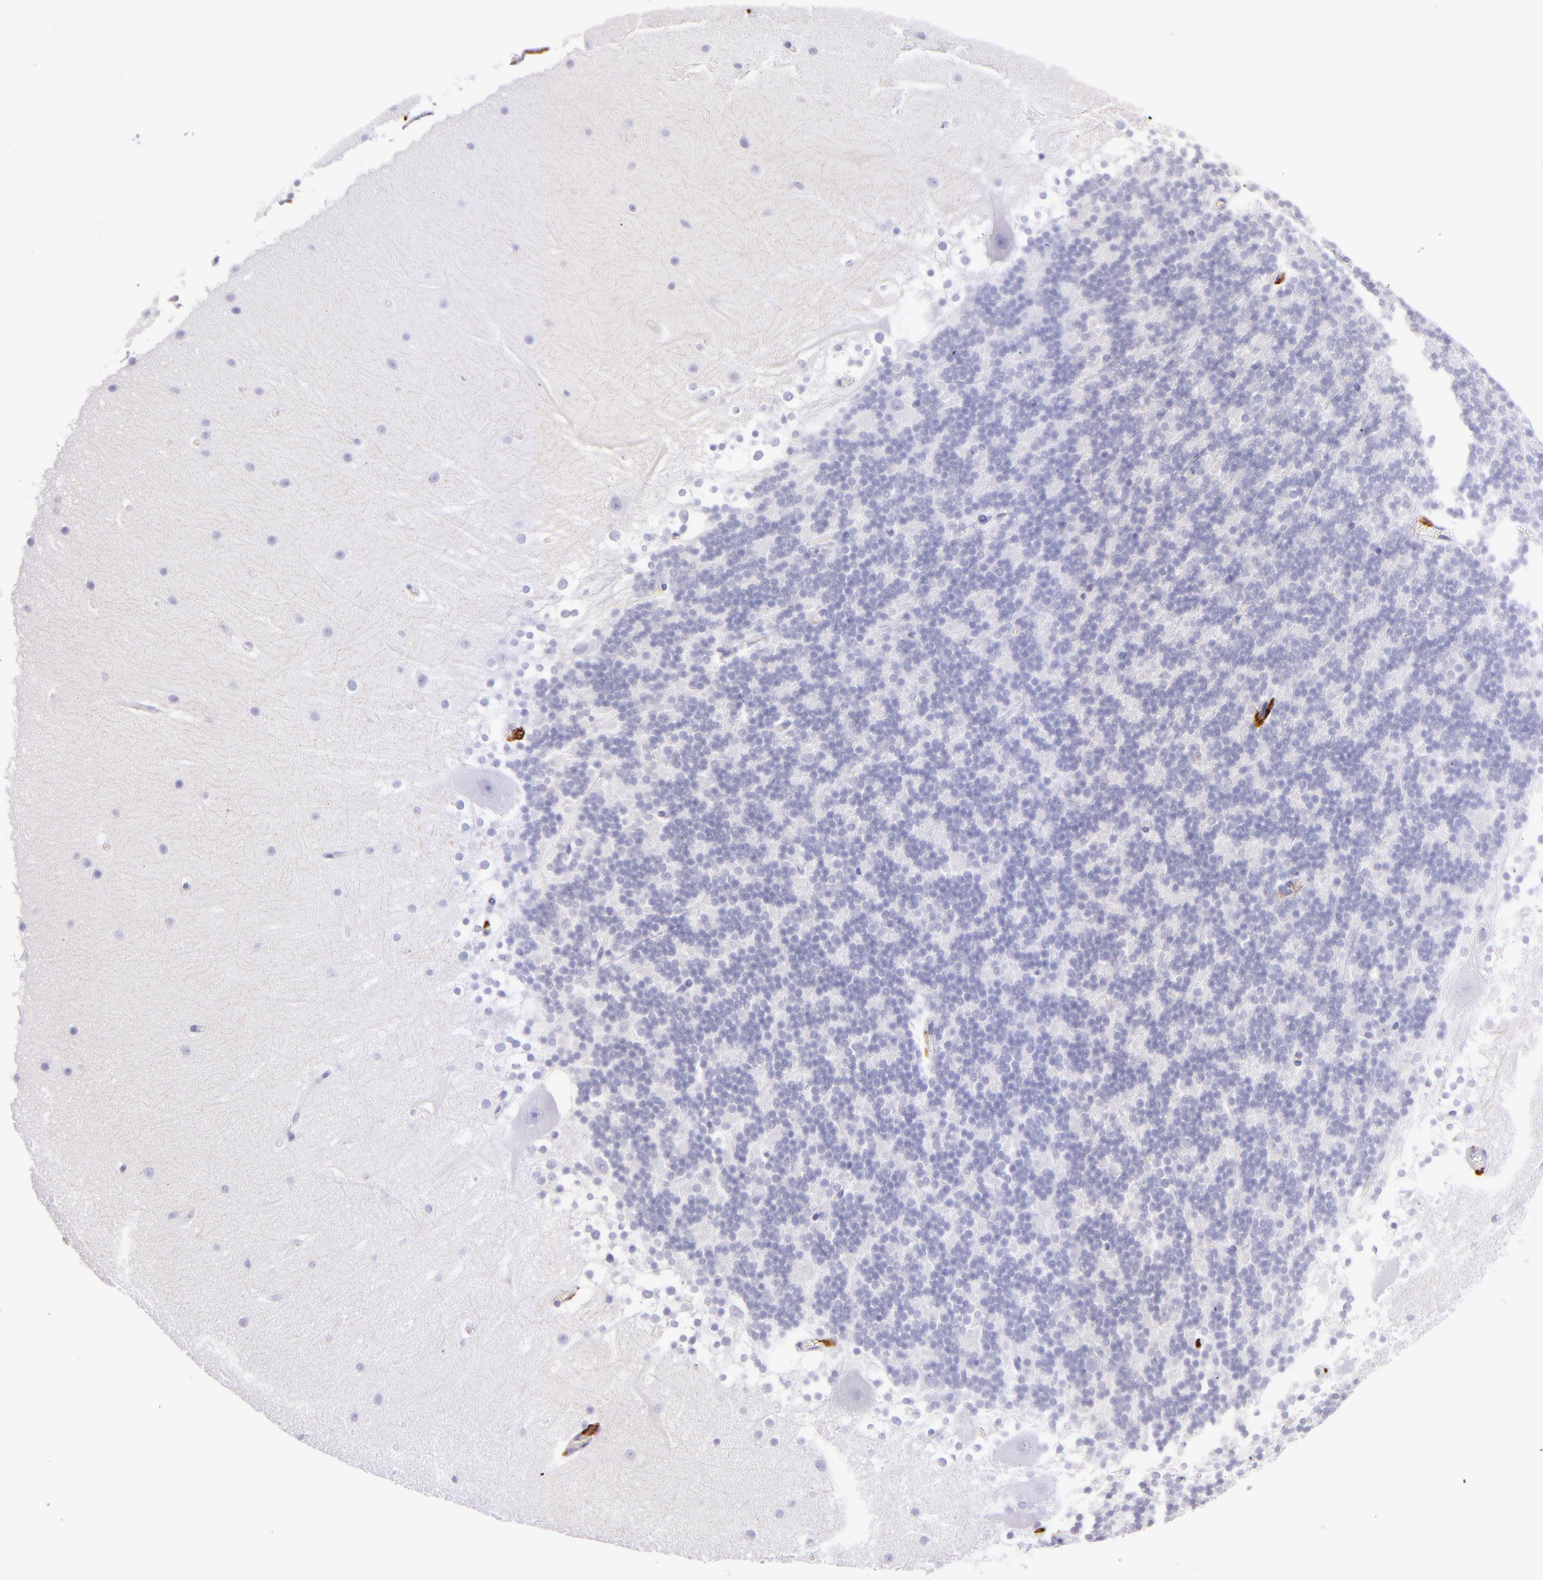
{"staining": {"intensity": "negative", "quantity": "none", "location": "none"}, "tissue": "cerebellum", "cell_type": "Cells in granular layer", "image_type": "normal", "snomed": [{"axis": "morphology", "description": "Normal tissue, NOS"}, {"axis": "topography", "description": "Cerebellum"}], "caption": "This is an immunohistochemistry (IHC) micrograph of normal human cerebellum. There is no staining in cells in granular layer.", "gene": "CD163", "patient": {"sex": "female", "age": 19}}